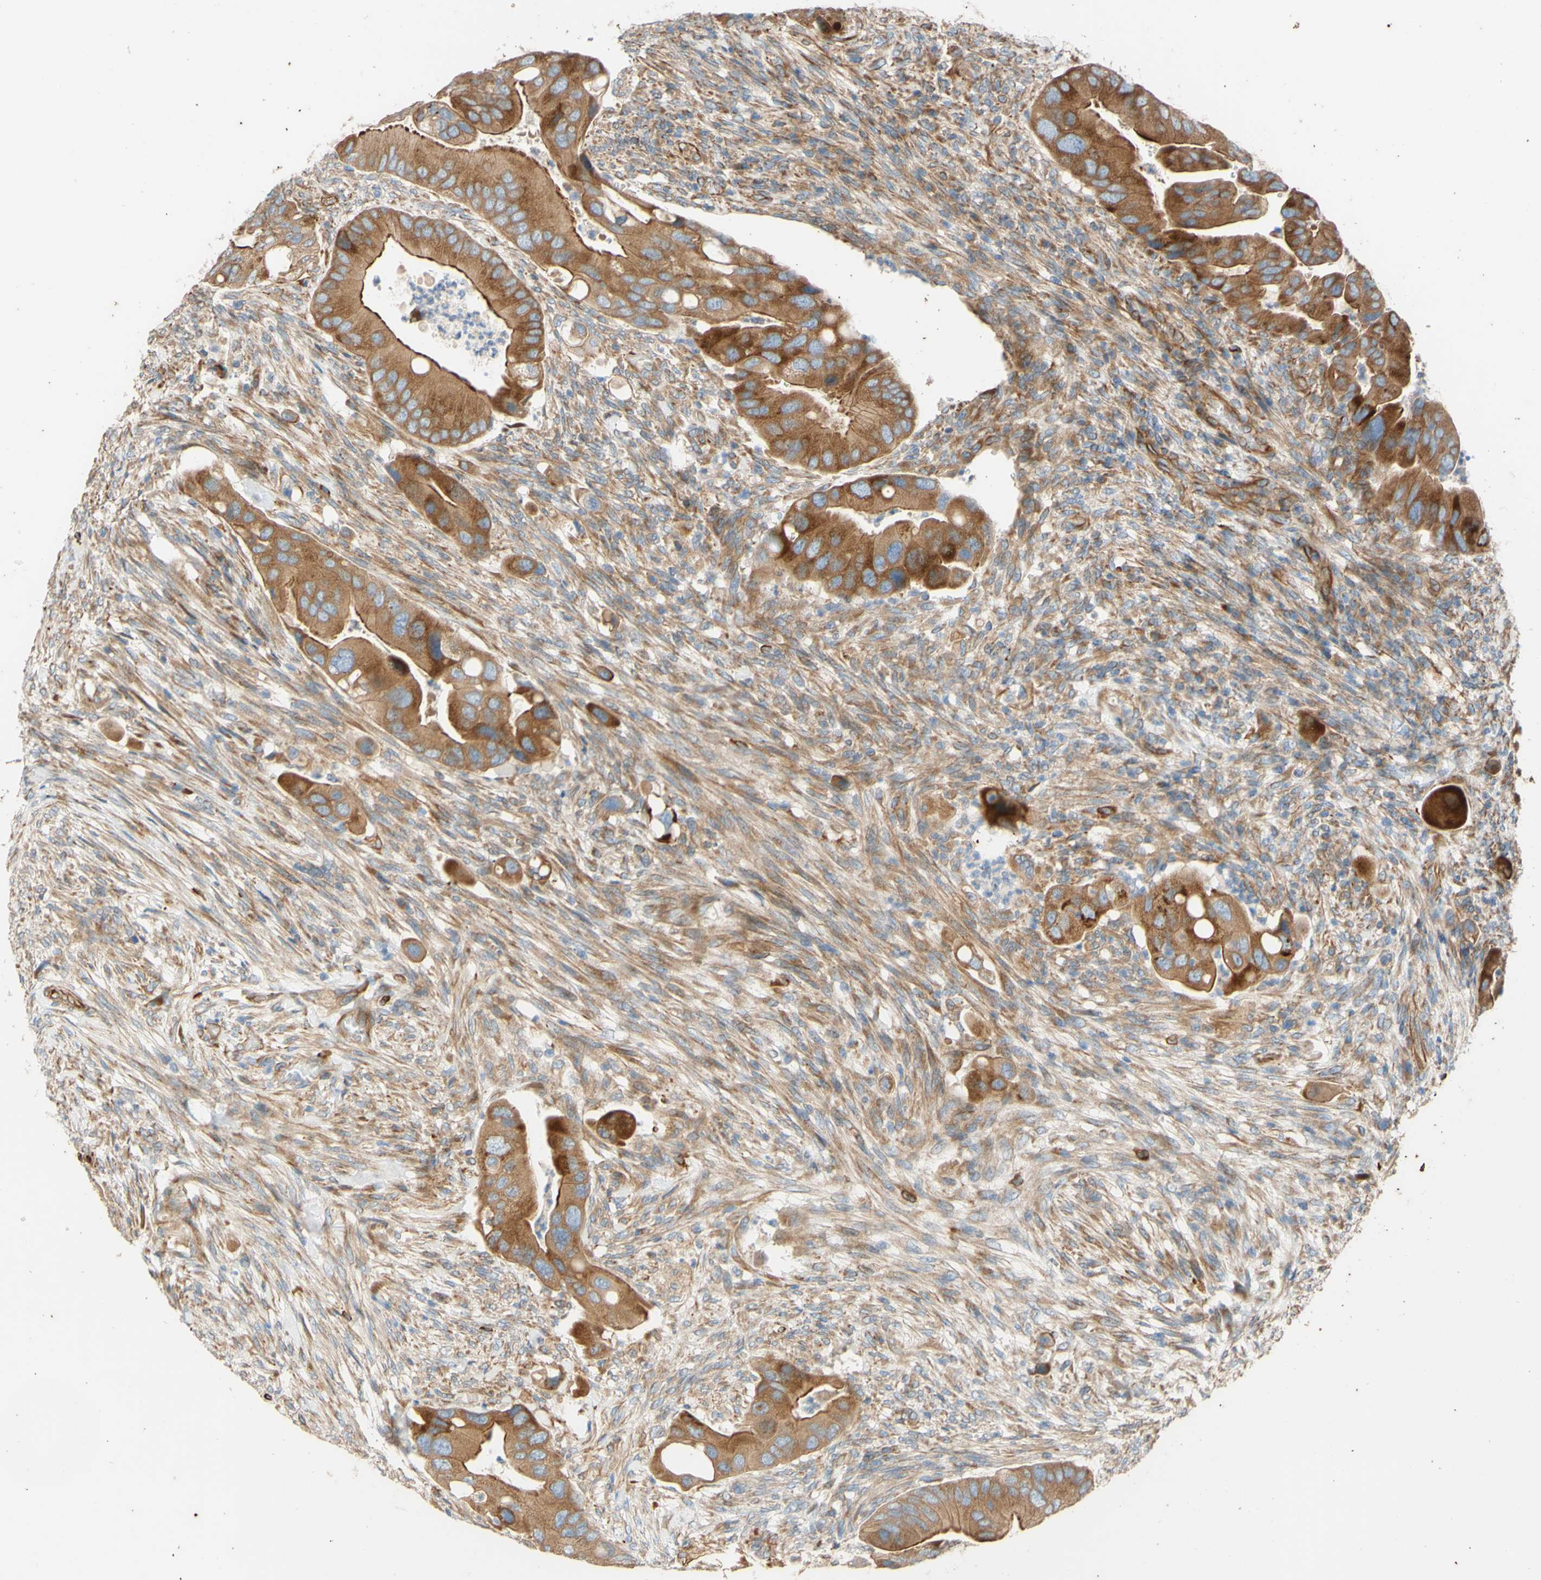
{"staining": {"intensity": "moderate", "quantity": ">75%", "location": "cytoplasmic/membranous"}, "tissue": "colorectal cancer", "cell_type": "Tumor cells", "image_type": "cancer", "snomed": [{"axis": "morphology", "description": "Adenocarcinoma, NOS"}, {"axis": "topography", "description": "Rectum"}], "caption": "IHC image of neoplastic tissue: adenocarcinoma (colorectal) stained using IHC displays medium levels of moderate protein expression localized specifically in the cytoplasmic/membranous of tumor cells, appearing as a cytoplasmic/membranous brown color.", "gene": "C1orf43", "patient": {"sex": "female", "age": 57}}